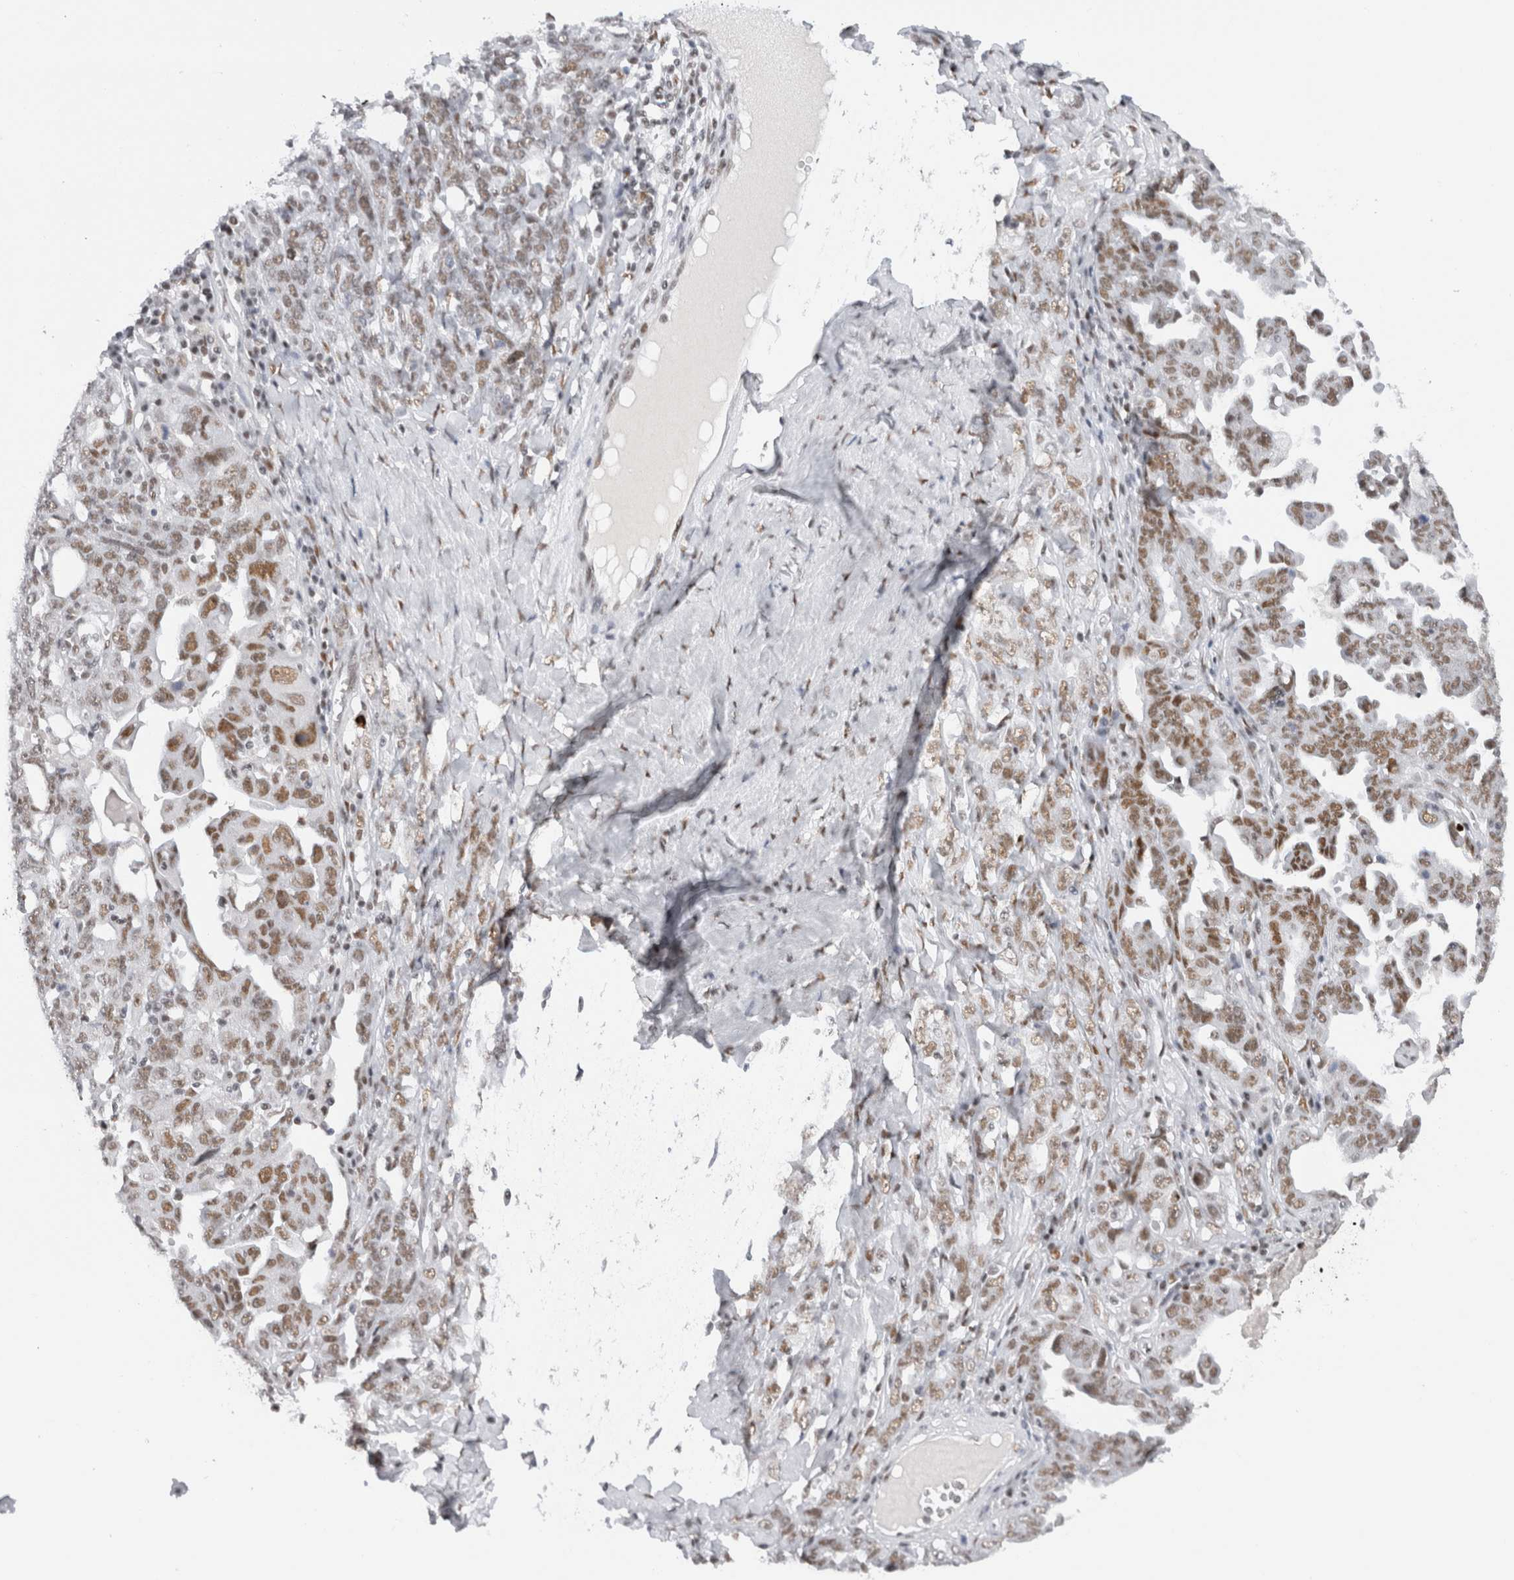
{"staining": {"intensity": "moderate", "quantity": ">75%", "location": "nuclear"}, "tissue": "ovarian cancer", "cell_type": "Tumor cells", "image_type": "cancer", "snomed": [{"axis": "morphology", "description": "Carcinoma, endometroid"}, {"axis": "topography", "description": "Ovary"}], "caption": "IHC (DAB (3,3'-diaminobenzidine)) staining of endometroid carcinoma (ovarian) displays moderate nuclear protein expression in approximately >75% of tumor cells.", "gene": "COPS7A", "patient": {"sex": "female", "age": 62}}